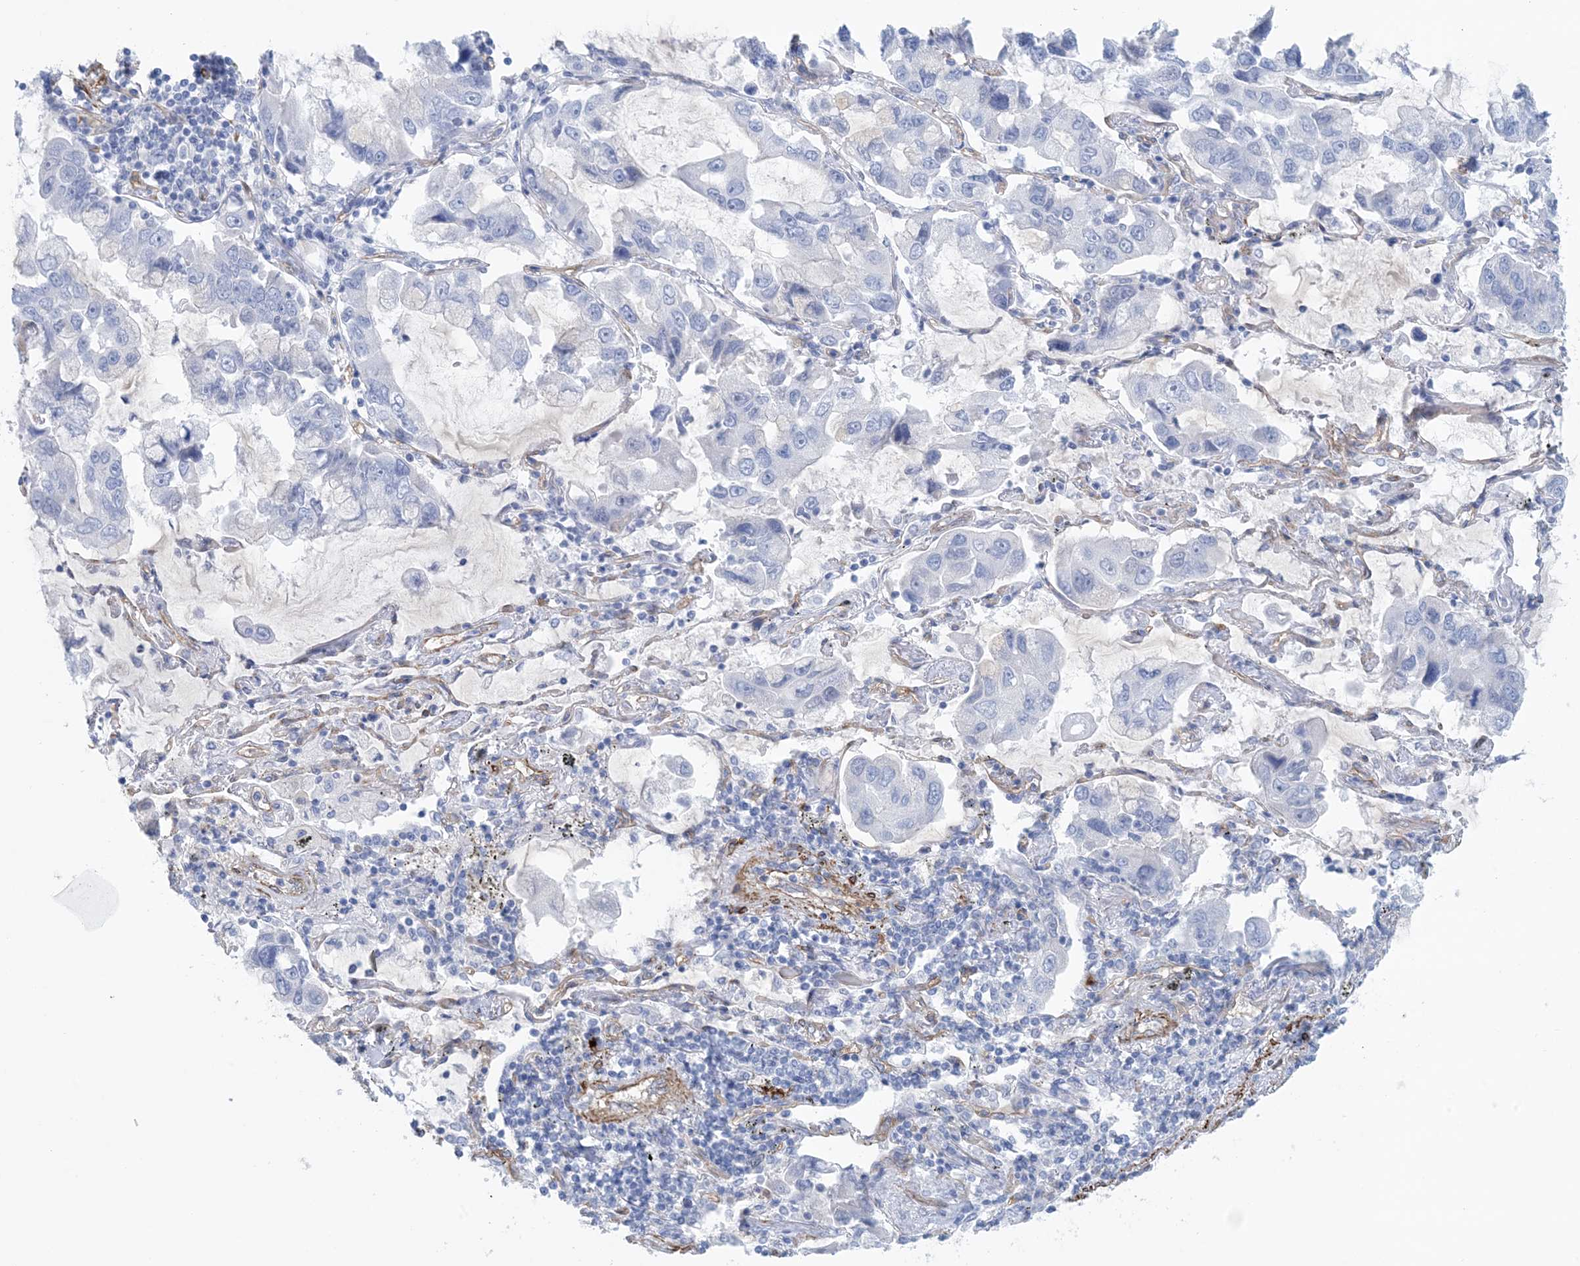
{"staining": {"intensity": "negative", "quantity": "none", "location": "none"}, "tissue": "lung cancer", "cell_type": "Tumor cells", "image_type": "cancer", "snomed": [{"axis": "morphology", "description": "Adenocarcinoma, NOS"}, {"axis": "topography", "description": "Lung"}], "caption": "An immunohistochemistry (IHC) photomicrograph of adenocarcinoma (lung) is shown. There is no staining in tumor cells of adenocarcinoma (lung).", "gene": "SHANK1", "patient": {"sex": "male", "age": 64}}